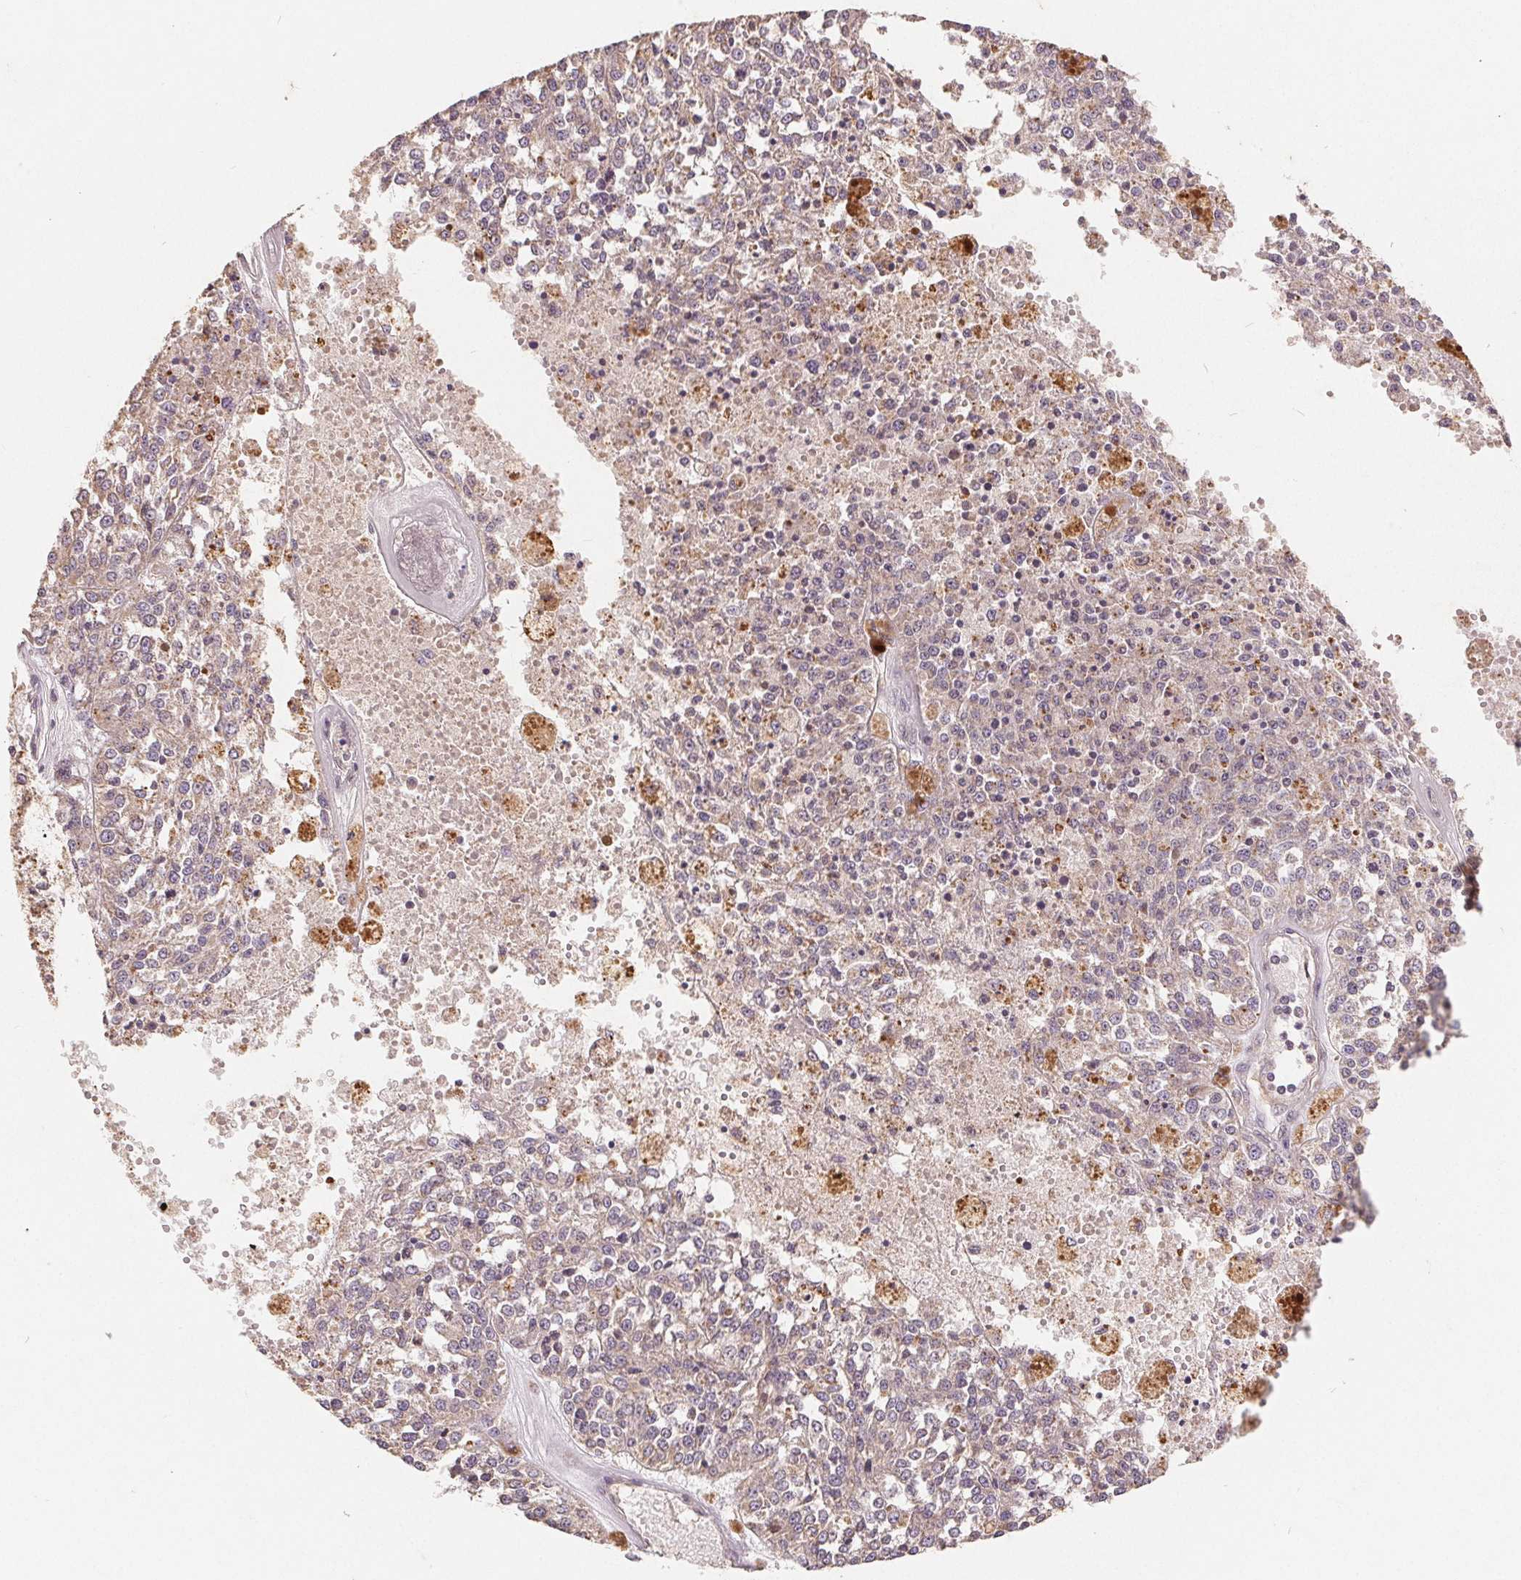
{"staining": {"intensity": "negative", "quantity": "none", "location": "none"}, "tissue": "melanoma", "cell_type": "Tumor cells", "image_type": "cancer", "snomed": [{"axis": "morphology", "description": "Malignant melanoma, Metastatic site"}, {"axis": "topography", "description": "Lymph node"}], "caption": "IHC photomicrograph of neoplastic tissue: malignant melanoma (metastatic site) stained with DAB shows no significant protein positivity in tumor cells. Brightfield microscopy of immunohistochemistry stained with DAB (3,3'-diaminobenzidine) (brown) and hematoxylin (blue), captured at high magnification.", "gene": "CDIPT", "patient": {"sex": "female", "age": 64}}